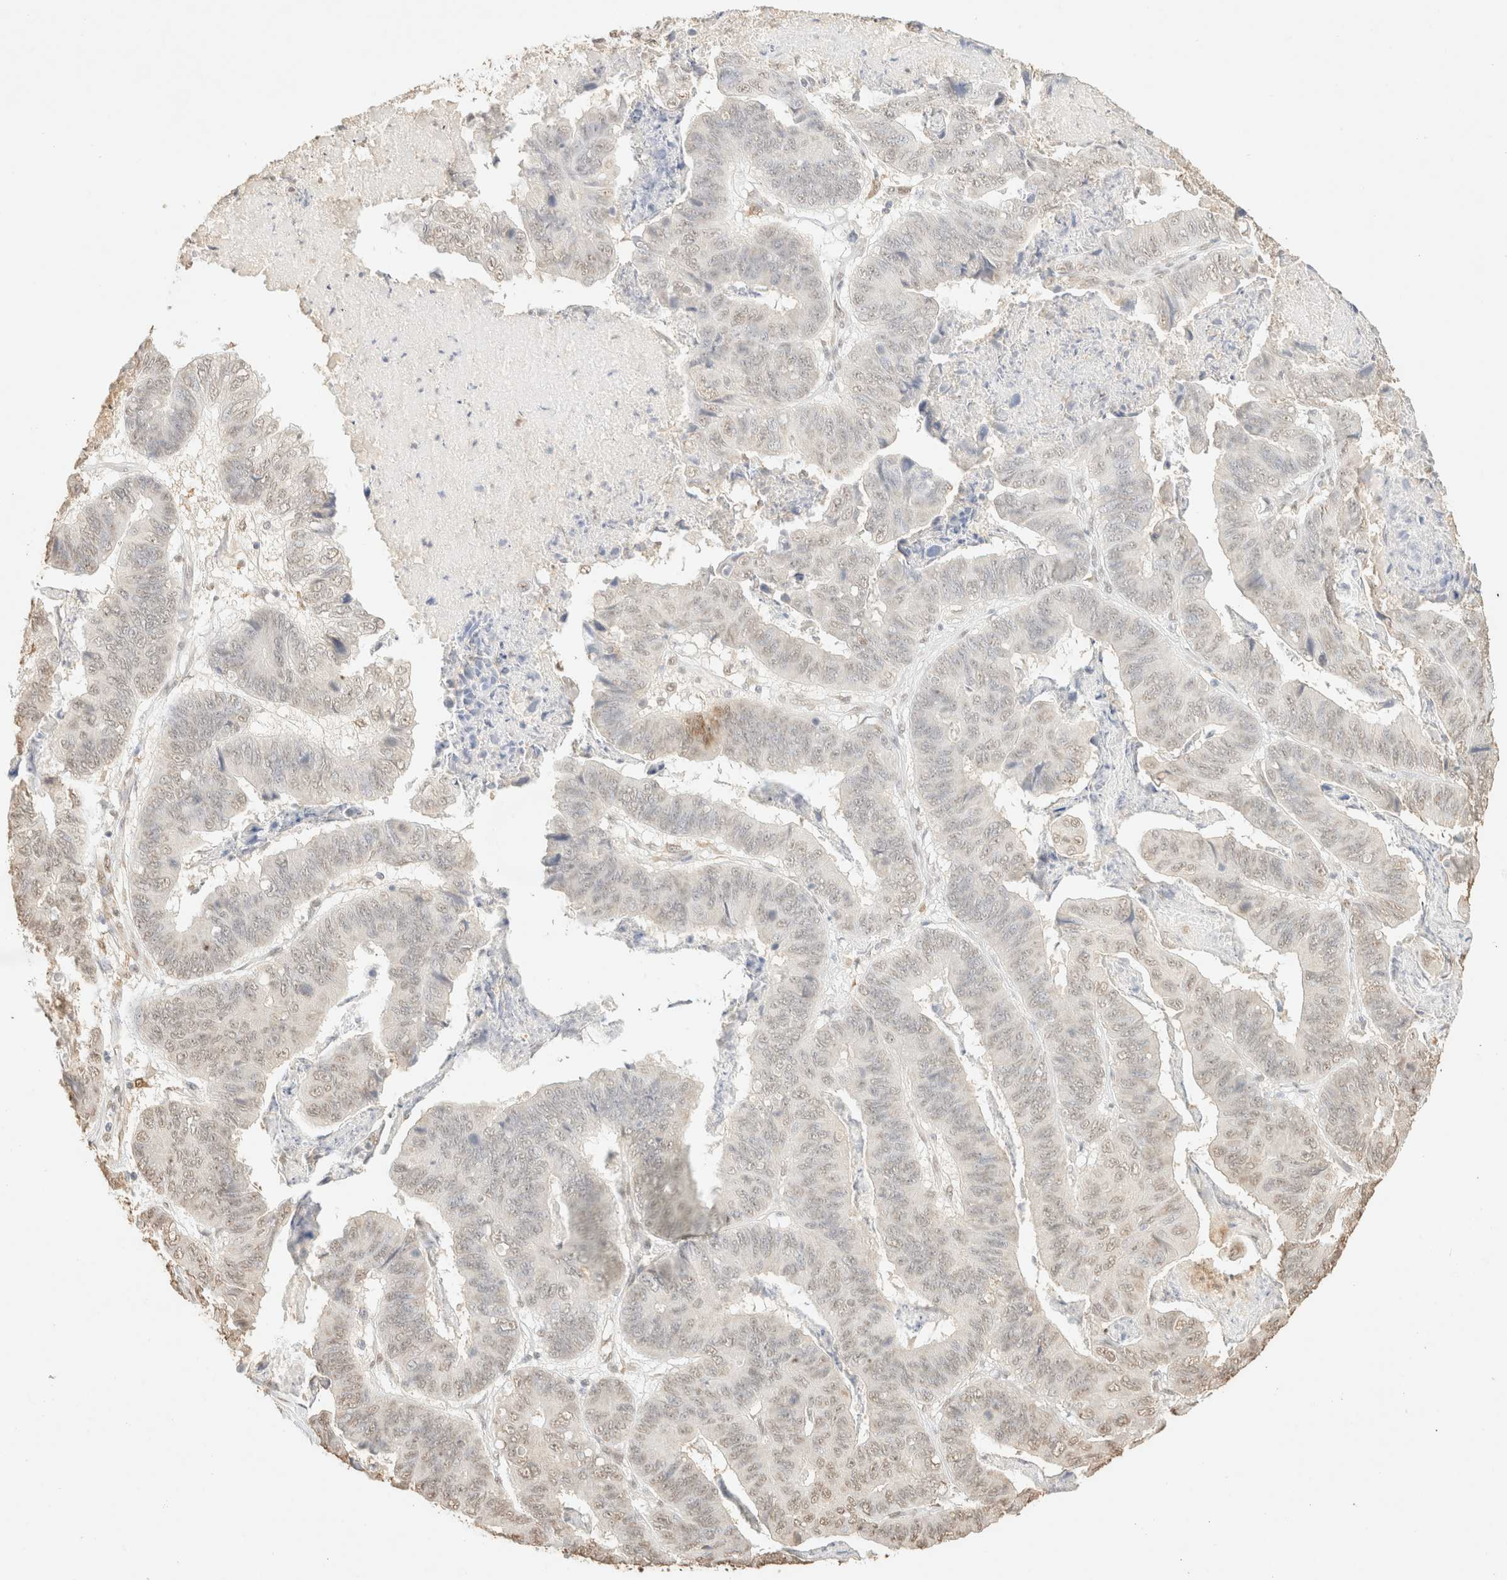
{"staining": {"intensity": "weak", "quantity": "25%-75%", "location": "nuclear"}, "tissue": "stomach cancer", "cell_type": "Tumor cells", "image_type": "cancer", "snomed": [{"axis": "morphology", "description": "Adenocarcinoma, NOS"}, {"axis": "topography", "description": "Stomach, lower"}], "caption": "Tumor cells reveal low levels of weak nuclear positivity in approximately 25%-75% of cells in stomach cancer.", "gene": "S100A13", "patient": {"sex": "male", "age": 77}}